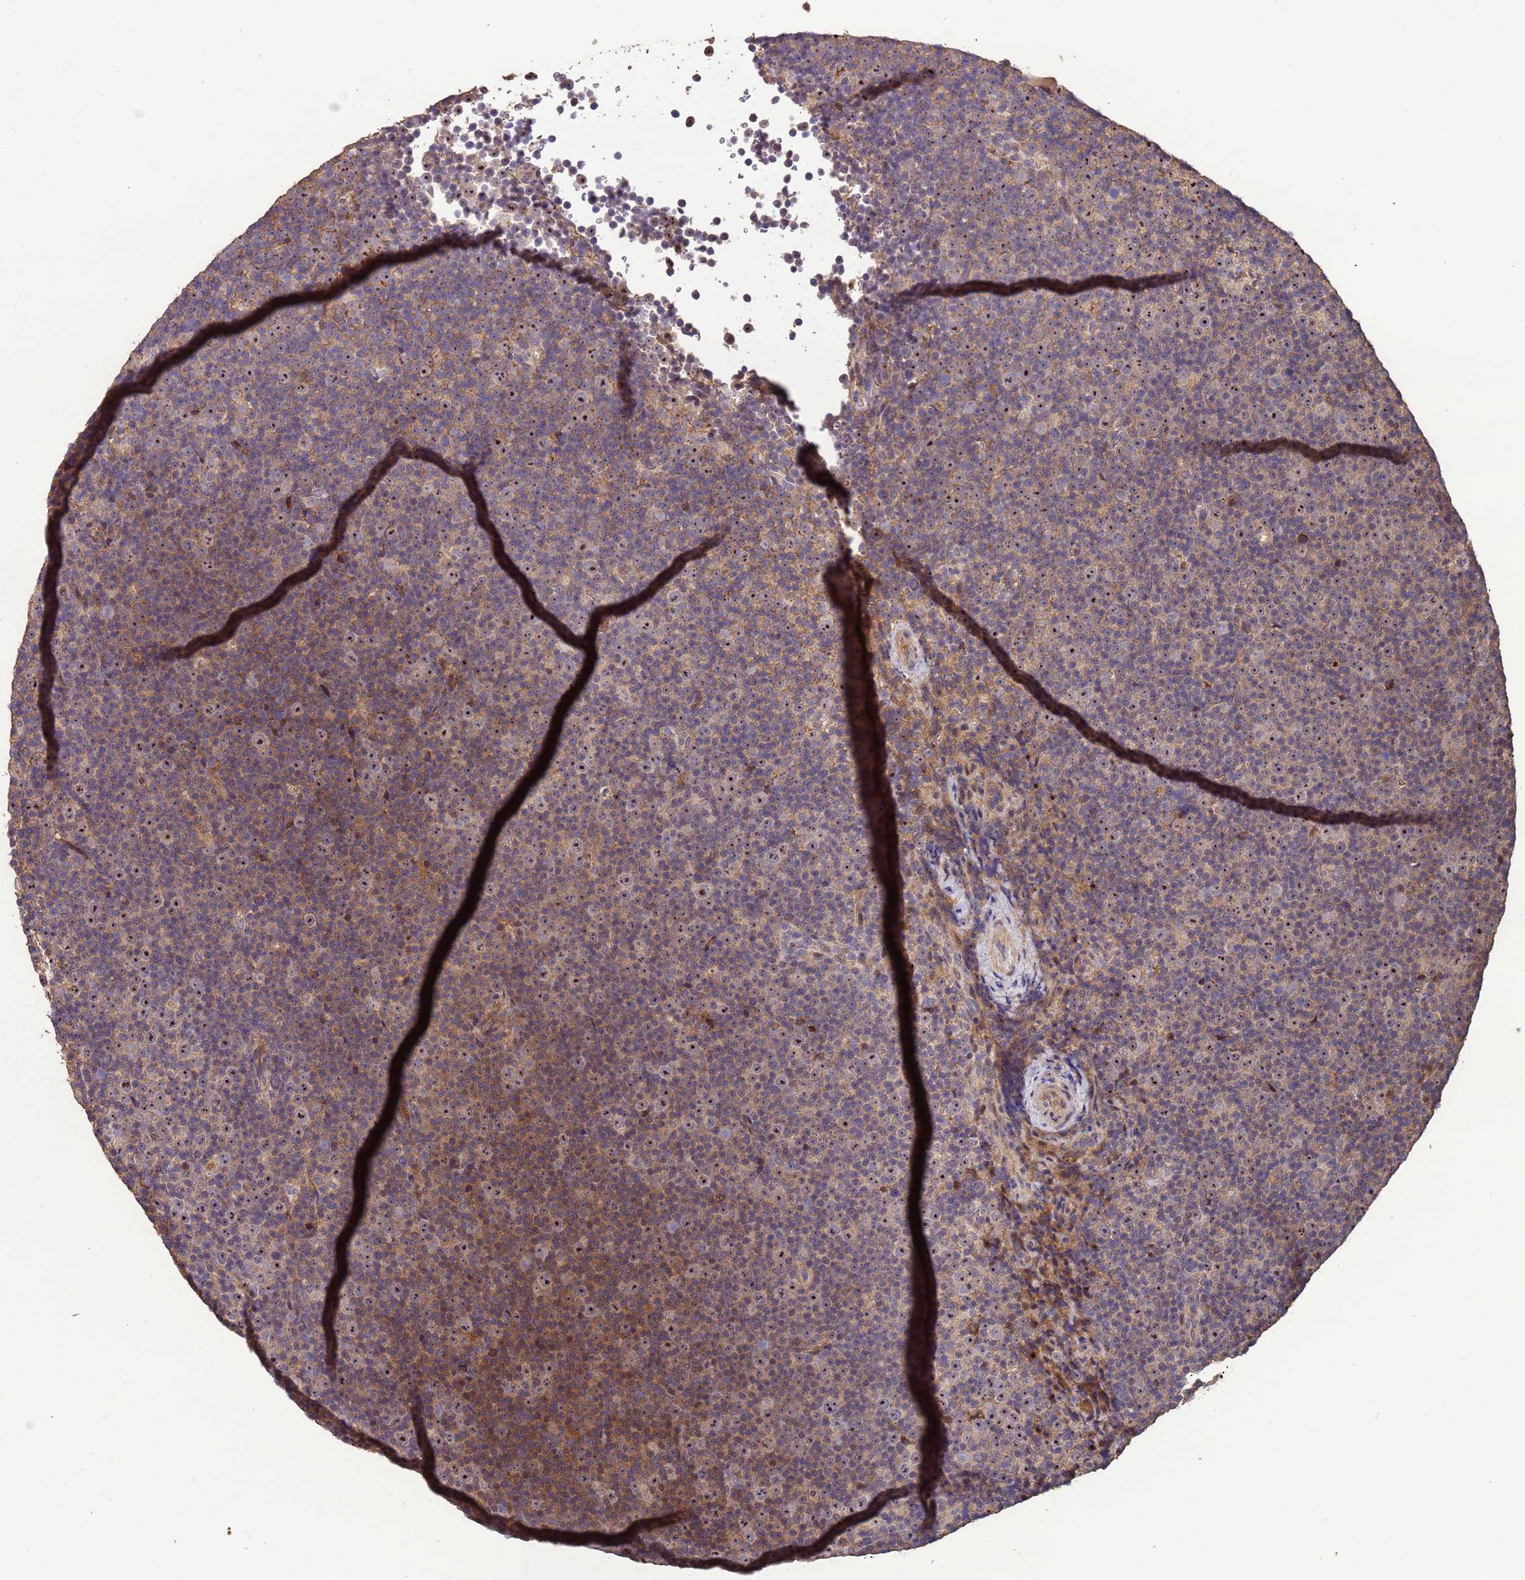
{"staining": {"intensity": "moderate", "quantity": ">75%", "location": "cytoplasmic/membranous,nuclear"}, "tissue": "lymphoma", "cell_type": "Tumor cells", "image_type": "cancer", "snomed": [{"axis": "morphology", "description": "Malignant lymphoma, non-Hodgkin's type, Low grade"}, {"axis": "topography", "description": "Lymph node"}], "caption": "Brown immunohistochemical staining in low-grade malignant lymphoma, non-Hodgkin's type exhibits moderate cytoplasmic/membranous and nuclear staining in approximately >75% of tumor cells. (Stains: DAB (3,3'-diaminobenzidine) in brown, nuclei in blue, Microscopy: brightfield microscopy at high magnification).", "gene": "CCDC184", "patient": {"sex": "female", "age": 67}}